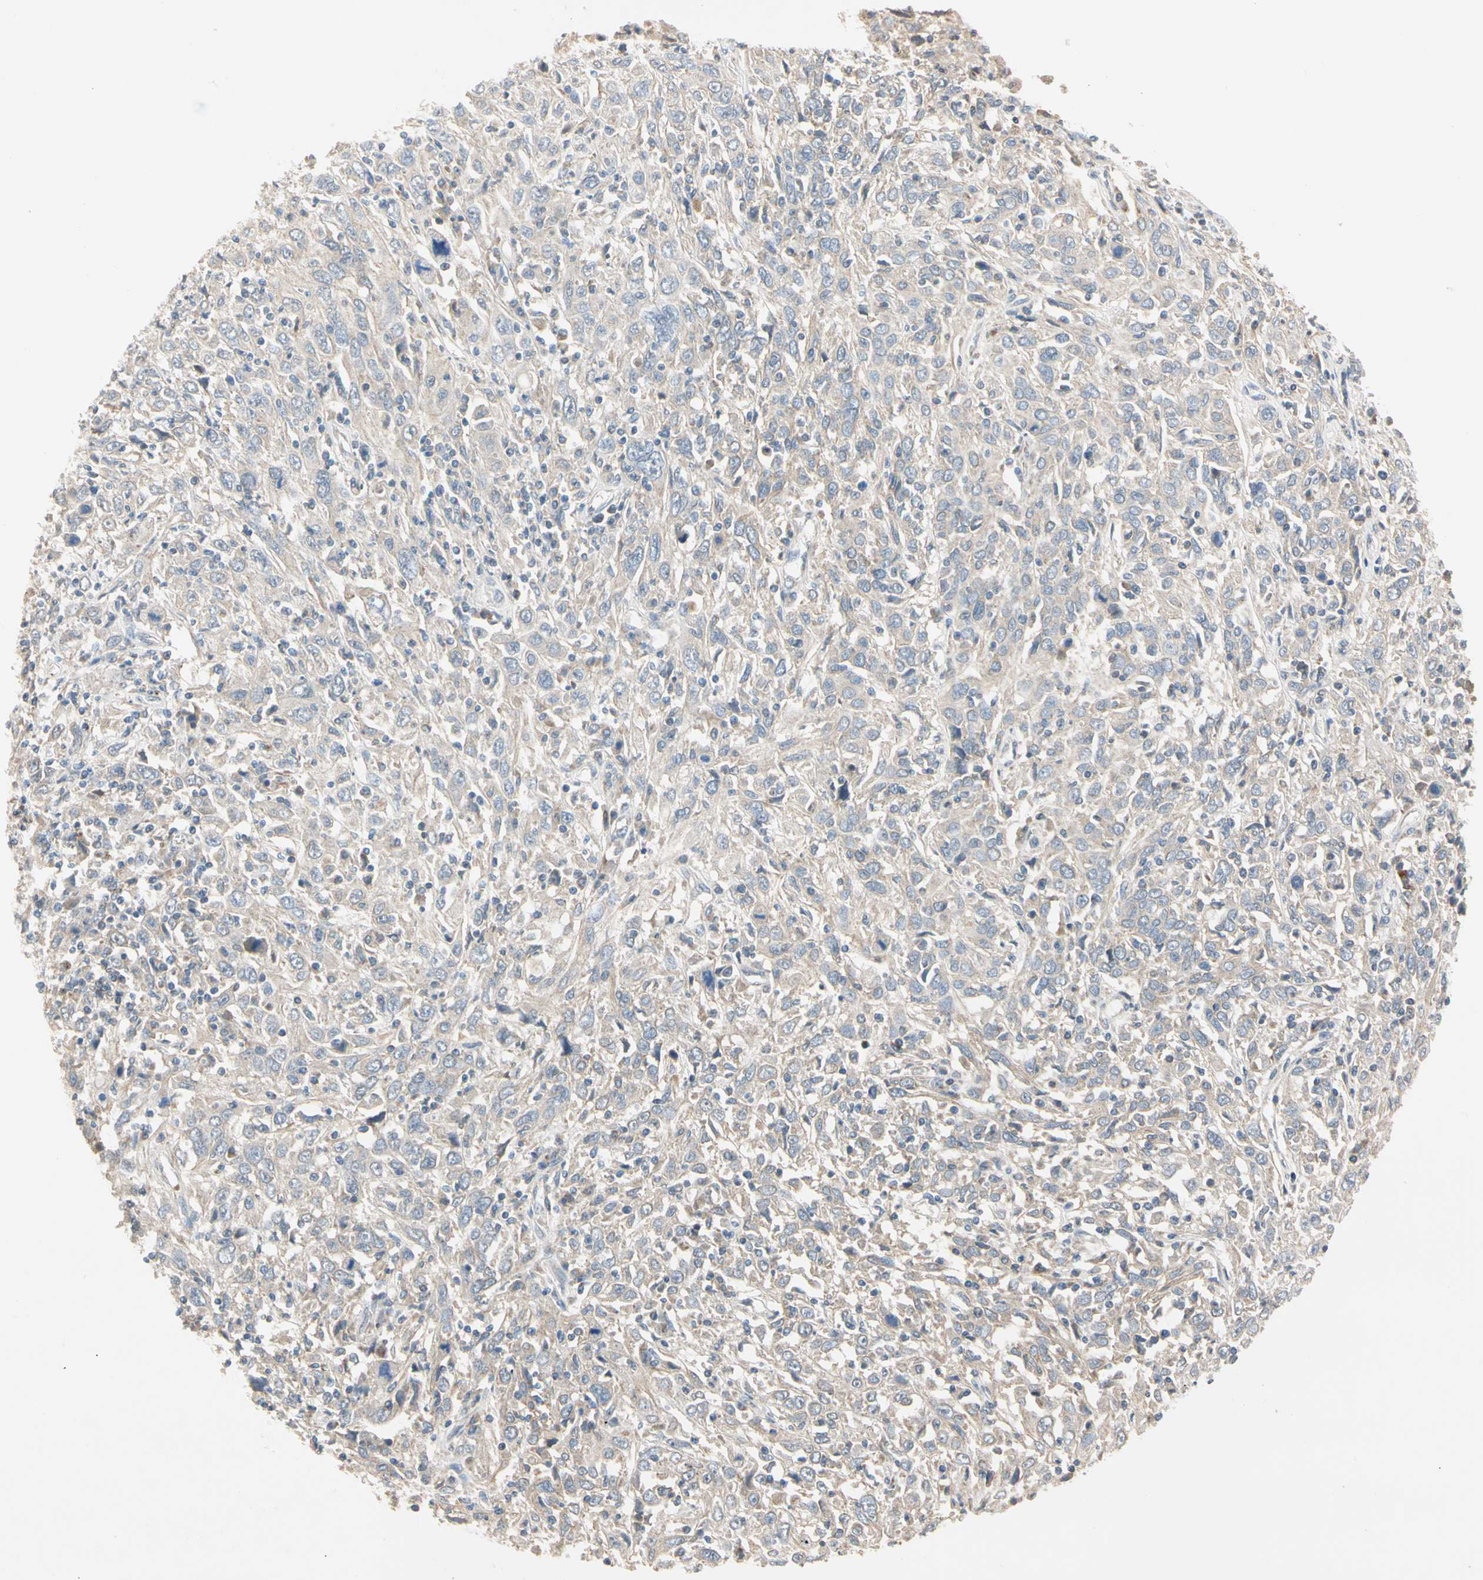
{"staining": {"intensity": "negative", "quantity": "none", "location": "none"}, "tissue": "cervical cancer", "cell_type": "Tumor cells", "image_type": "cancer", "snomed": [{"axis": "morphology", "description": "Squamous cell carcinoma, NOS"}, {"axis": "topography", "description": "Cervix"}], "caption": "DAB (3,3'-diaminobenzidine) immunohistochemical staining of human cervical squamous cell carcinoma shows no significant staining in tumor cells.", "gene": "RIOX2", "patient": {"sex": "female", "age": 46}}